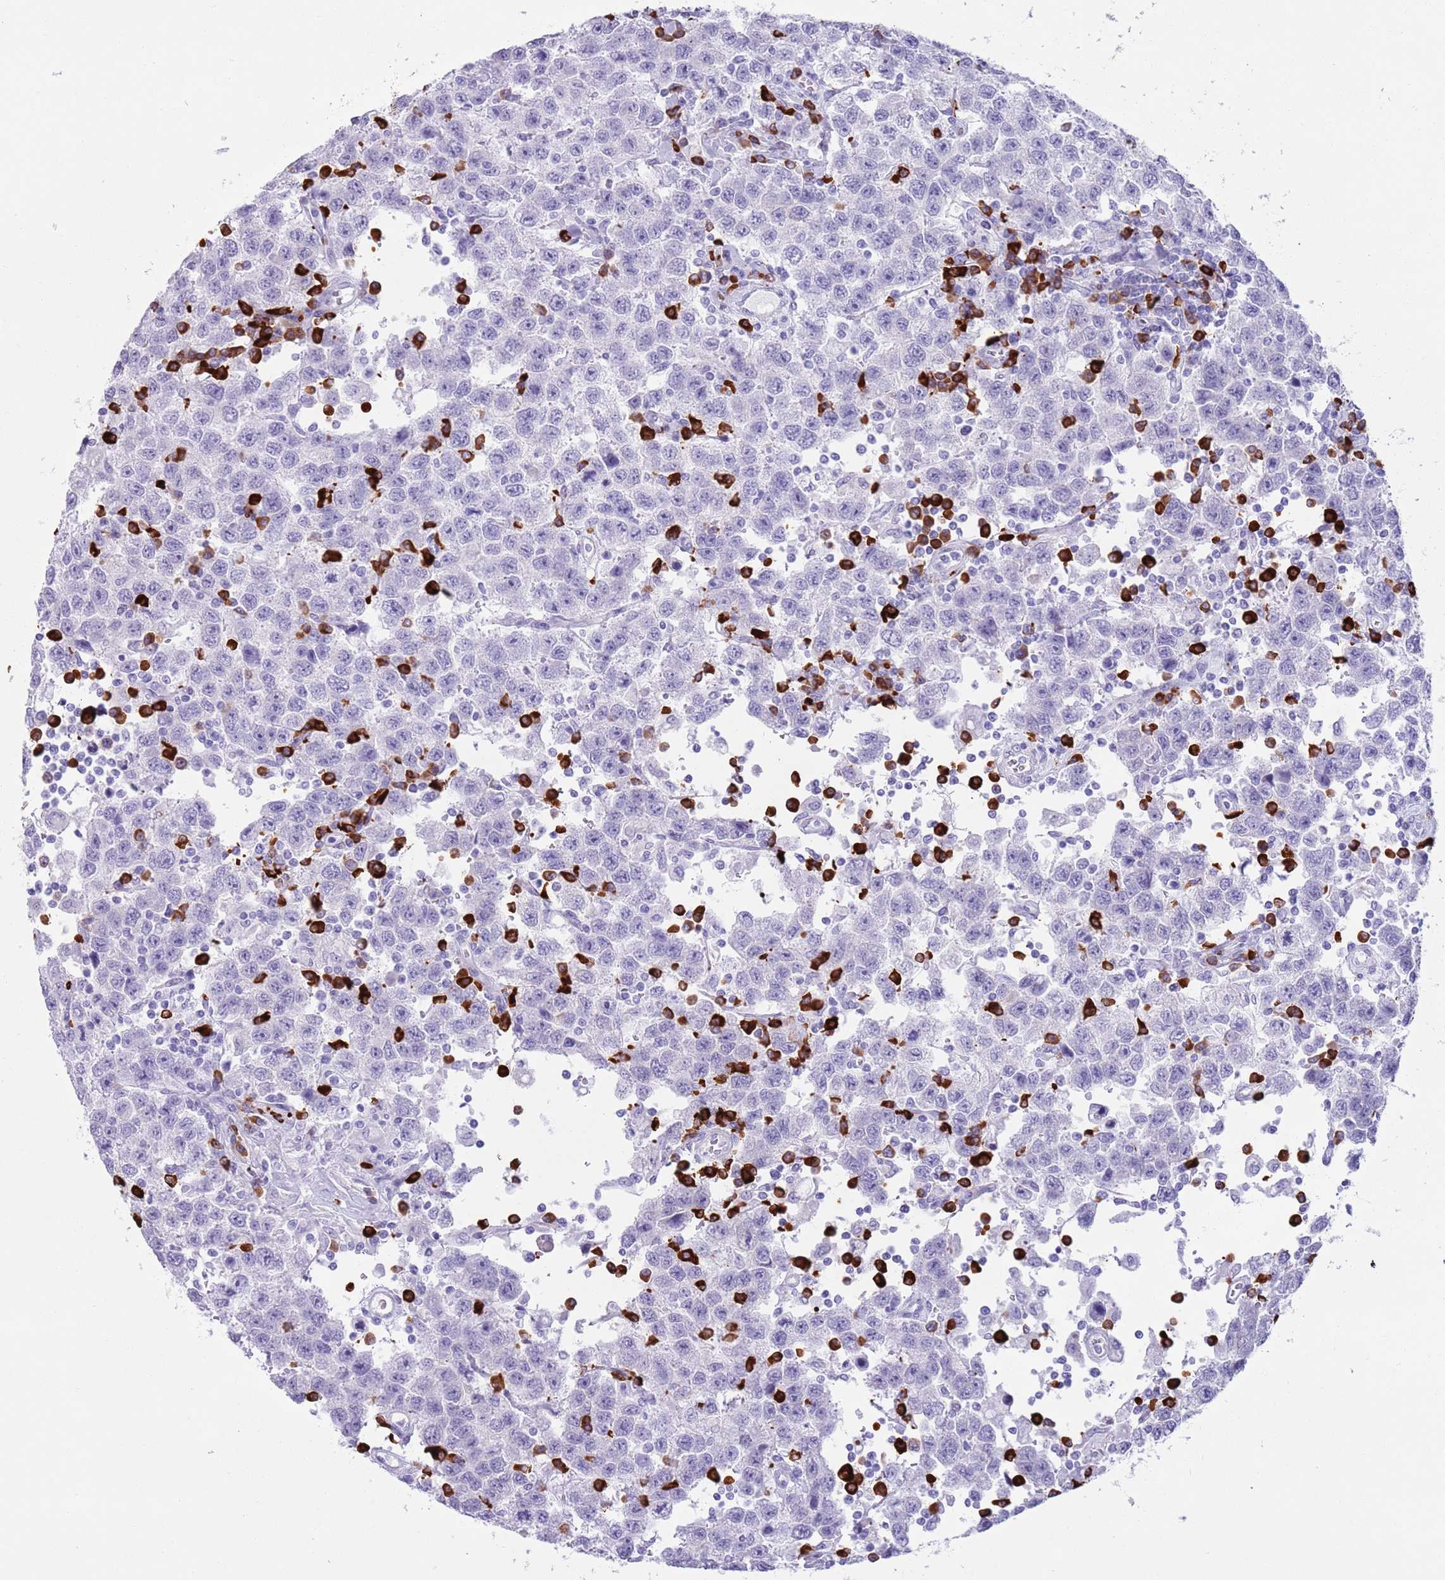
{"staining": {"intensity": "negative", "quantity": "none", "location": "none"}, "tissue": "testis cancer", "cell_type": "Tumor cells", "image_type": "cancer", "snomed": [{"axis": "morphology", "description": "Seminoma, NOS"}, {"axis": "topography", "description": "Testis"}], "caption": "The photomicrograph exhibits no staining of tumor cells in testis seminoma. (Stains: DAB (3,3'-diaminobenzidine) immunohistochemistry with hematoxylin counter stain, Microscopy: brightfield microscopy at high magnification).", "gene": "LY6G5B", "patient": {"sex": "male", "age": 41}}